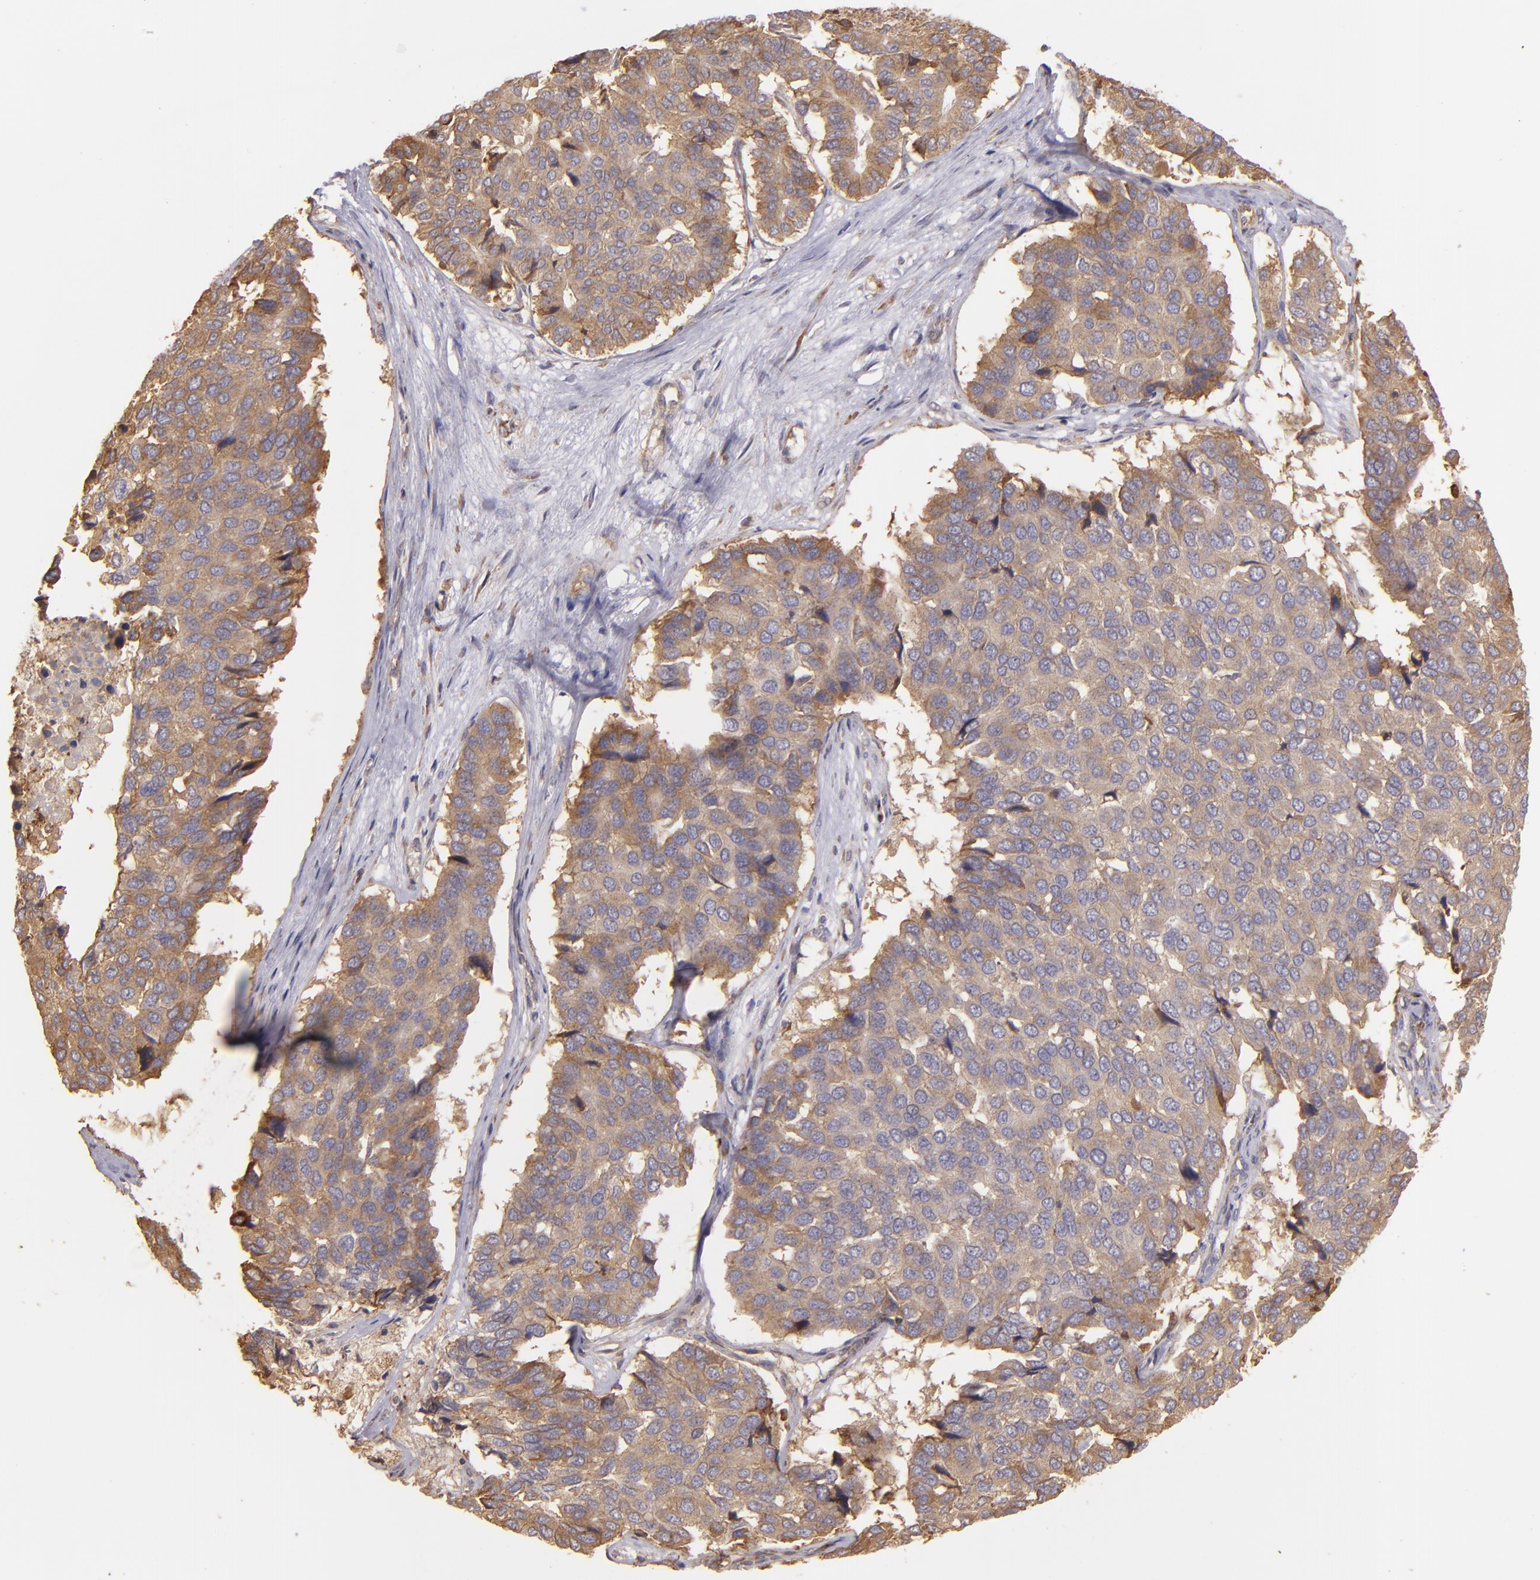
{"staining": {"intensity": "moderate", "quantity": ">75%", "location": "cytoplasmic/membranous"}, "tissue": "pancreatic cancer", "cell_type": "Tumor cells", "image_type": "cancer", "snomed": [{"axis": "morphology", "description": "Adenocarcinoma, NOS"}, {"axis": "topography", "description": "Pancreas"}], "caption": "The micrograph exhibits staining of pancreatic cancer (adenocarcinoma), revealing moderate cytoplasmic/membranous protein positivity (brown color) within tumor cells.", "gene": "ECE1", "patient": {"sex": "male", "age": 50}}